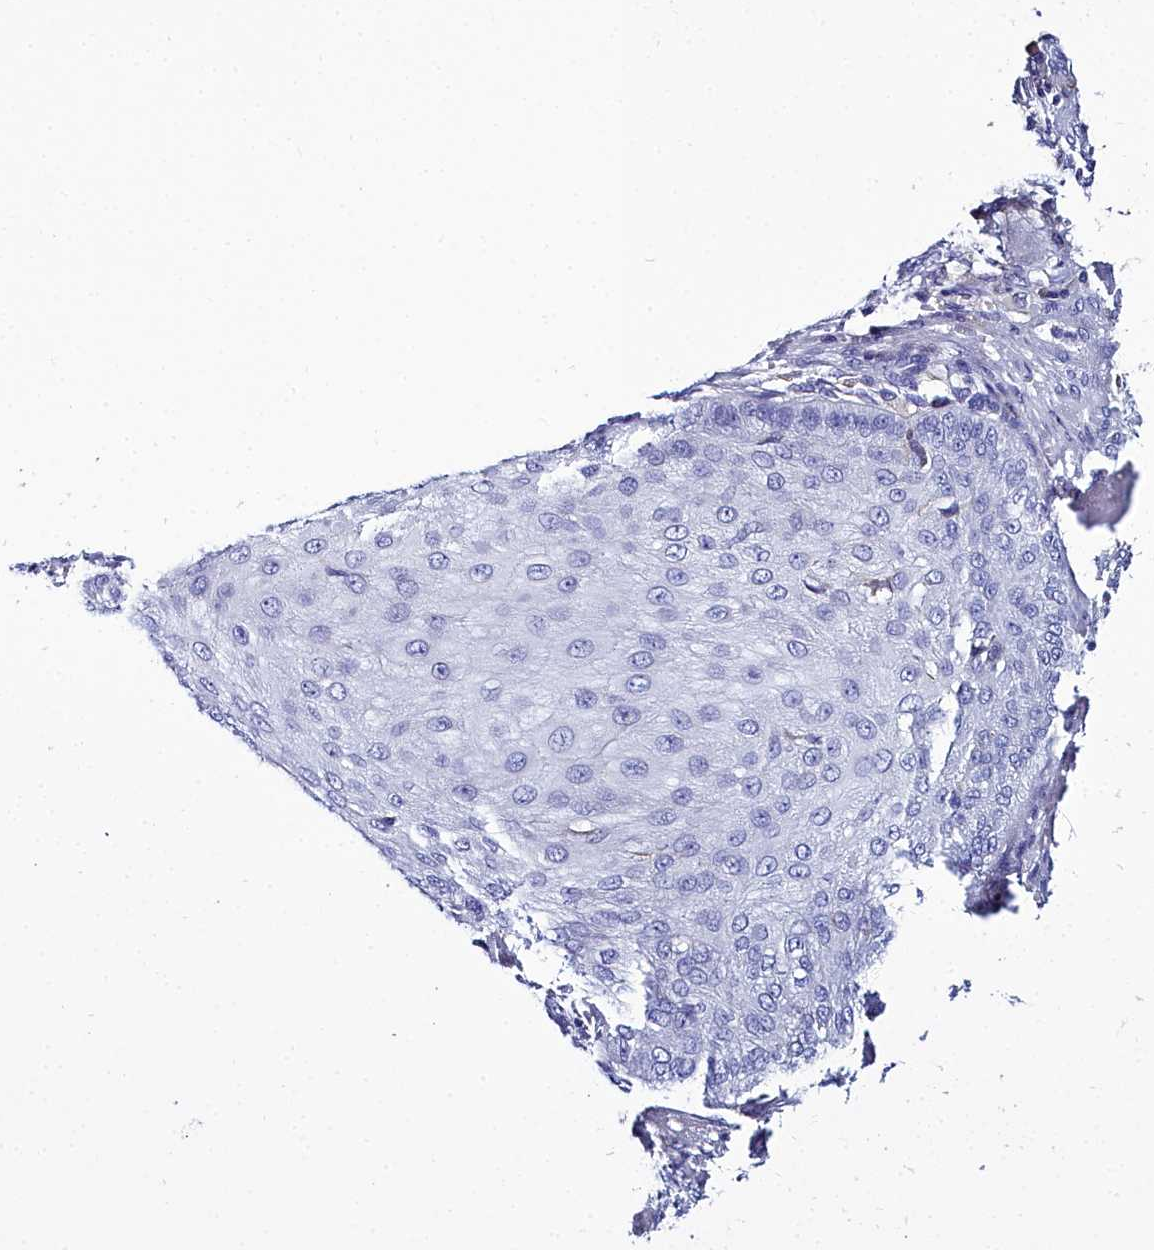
{"staining": {"intensity": "negative", "quantity": "none", "location": "none"}, "tissue": "skin cancer", "cell_type": "Tumor cells", "image_type": "cancer", "snomed": [{"axis": "morphology", "description": "Squamous cell carcinoma, NOS"}, {"axis": "topography", "description": "Skin"}], "caption": "DAB (3,3'-diaminobenzidine) immunohistochemical staining of skin cancer demonstrates no significant staining in tumor cells.", "gene": "ELAPOR2", "patient": {"sex": "male", "age": 70}}